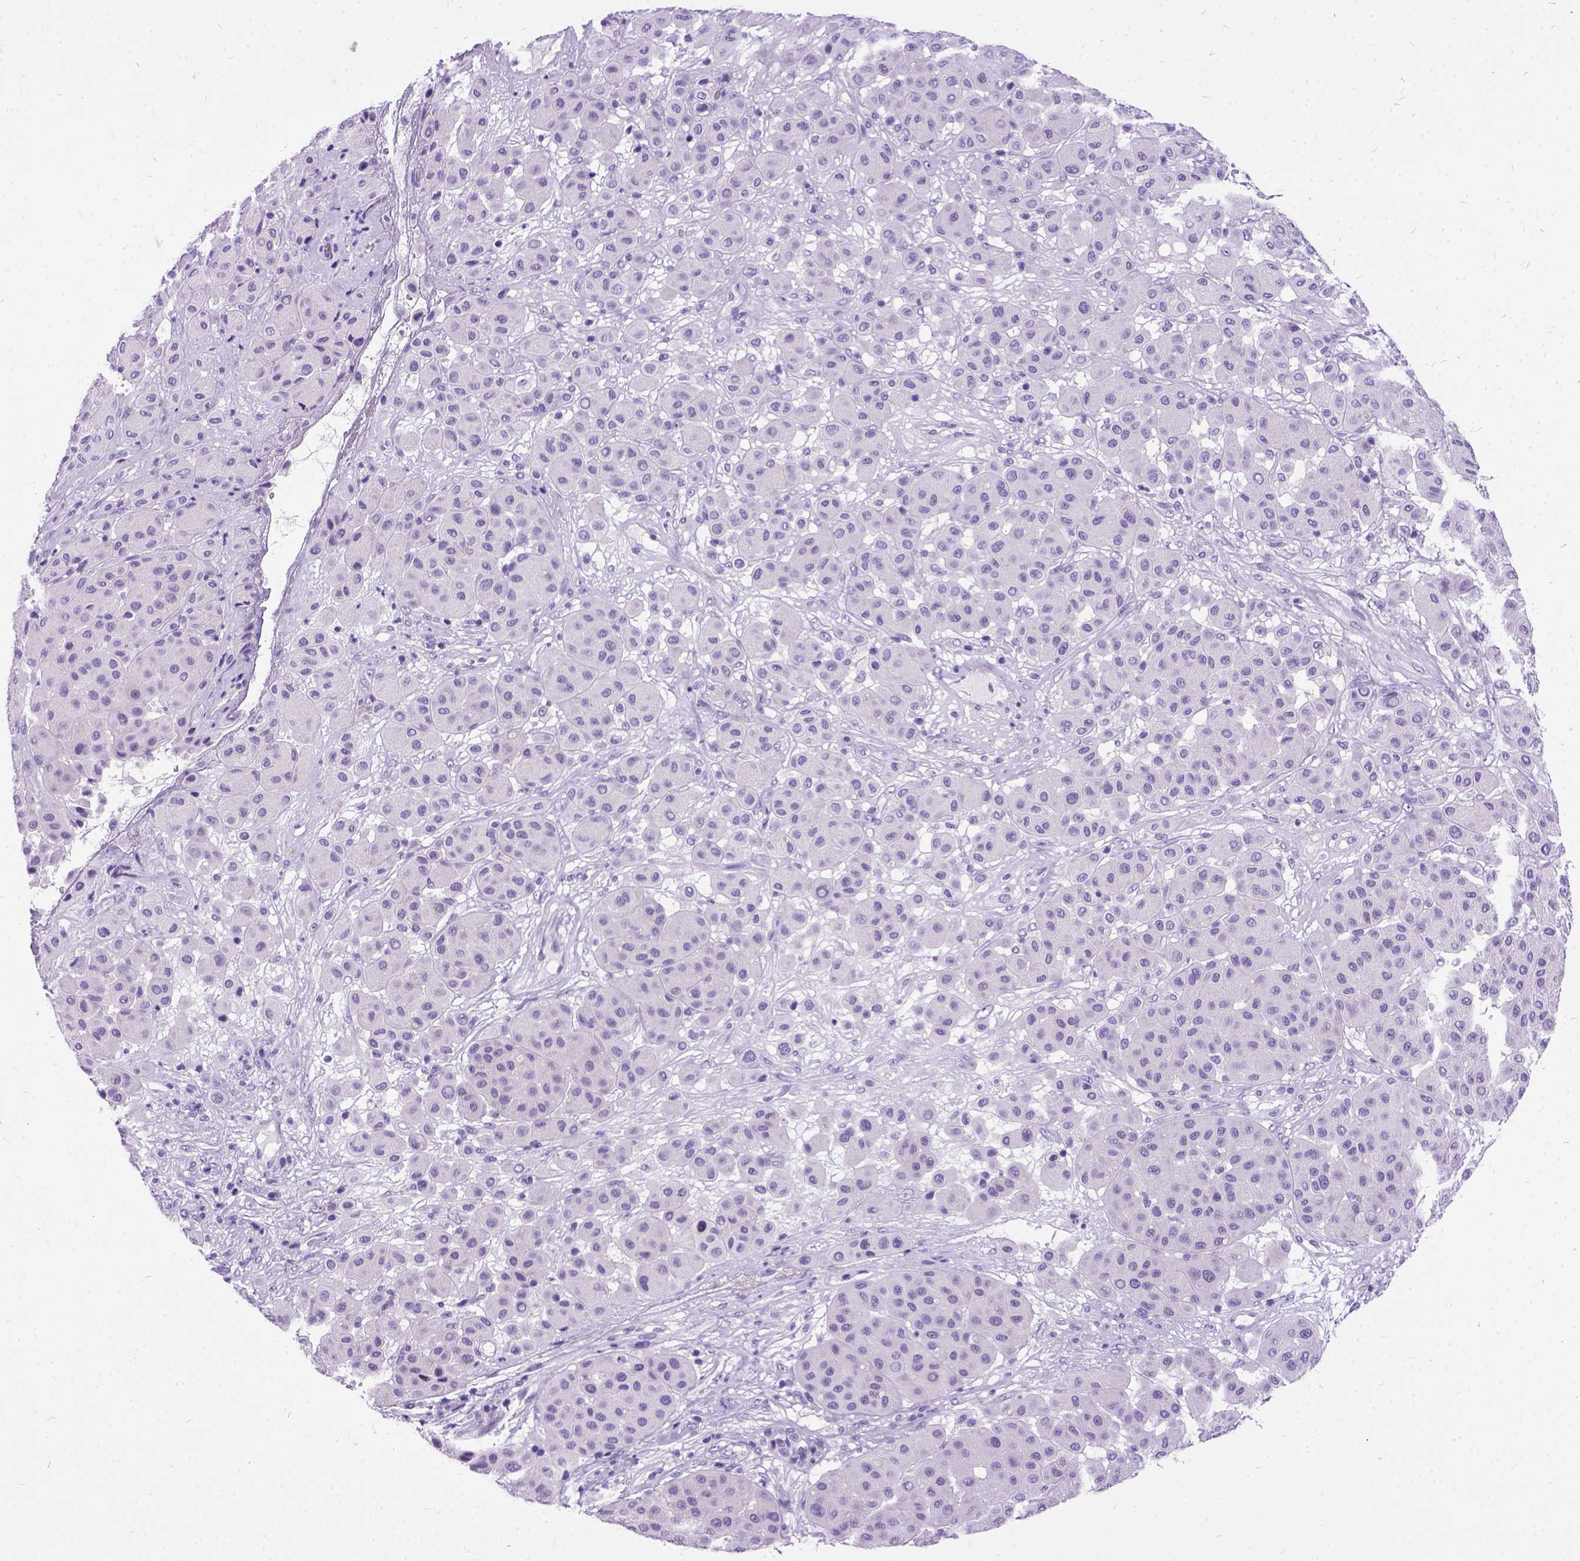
{"staining": {"intensity": "negative", "quantity": "none", "location": "none"}, "tissue": "melanoma", "cell_type": "Tumor cells", "image_type": "cancer", "snomed": [{"axis": "morphology", "description": "Malignant melanoma, Metastatic site"}, {"axis": "topography", "description": "Smooth muscle"}], "caption": "High power microscopy image of an immunohistochemistry histopathology image of melanoma, revealing no significant staining in tumor cells.", "gene": "PRG2", "patient": {"sex": "male", "age": 41}}